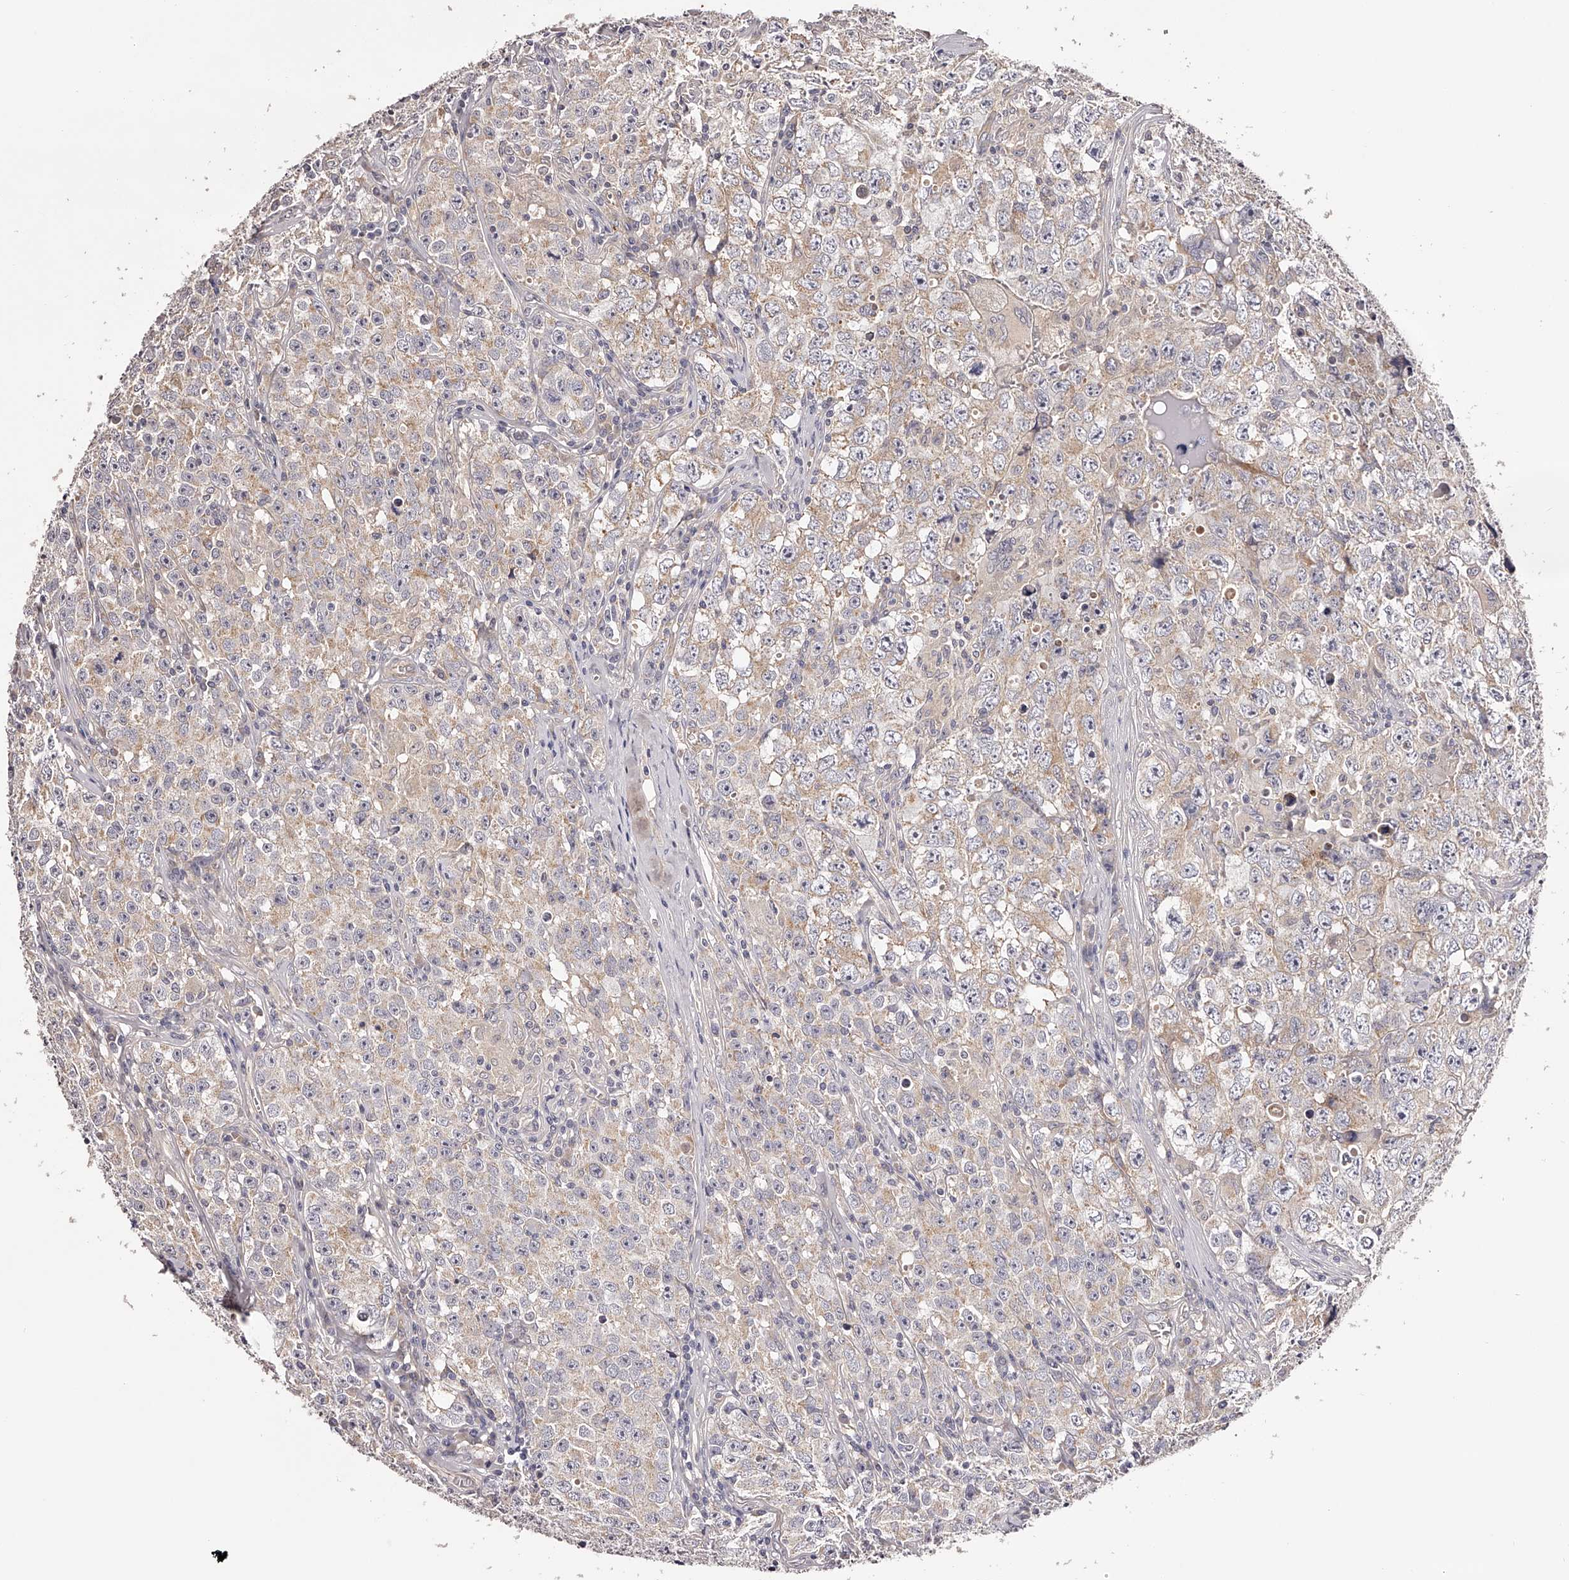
{"staining": {"intensity": "weak", "quantity": "25%-75%", "location": "cytoplasmic/membranous"}, "tissue": "testis cancer", "cell_type": "Tumor cells", "image_type": "cancer", "snomed": [{"axis": "morphology", "description": "Seminoma, NOS"}, {"axis": "morphology", "description": "Carcinoma, Embryonal, NOS"}, {"axis": "topography", "description": "Testis"}], "caption": "The micrograph displays a brown stain indicating the presence of a protein in the cytoplasmic/membranous of tumor cells in seminoma (testis).", "gene": "ODF2L", "patient": {"sex": "male", "age": 43}}